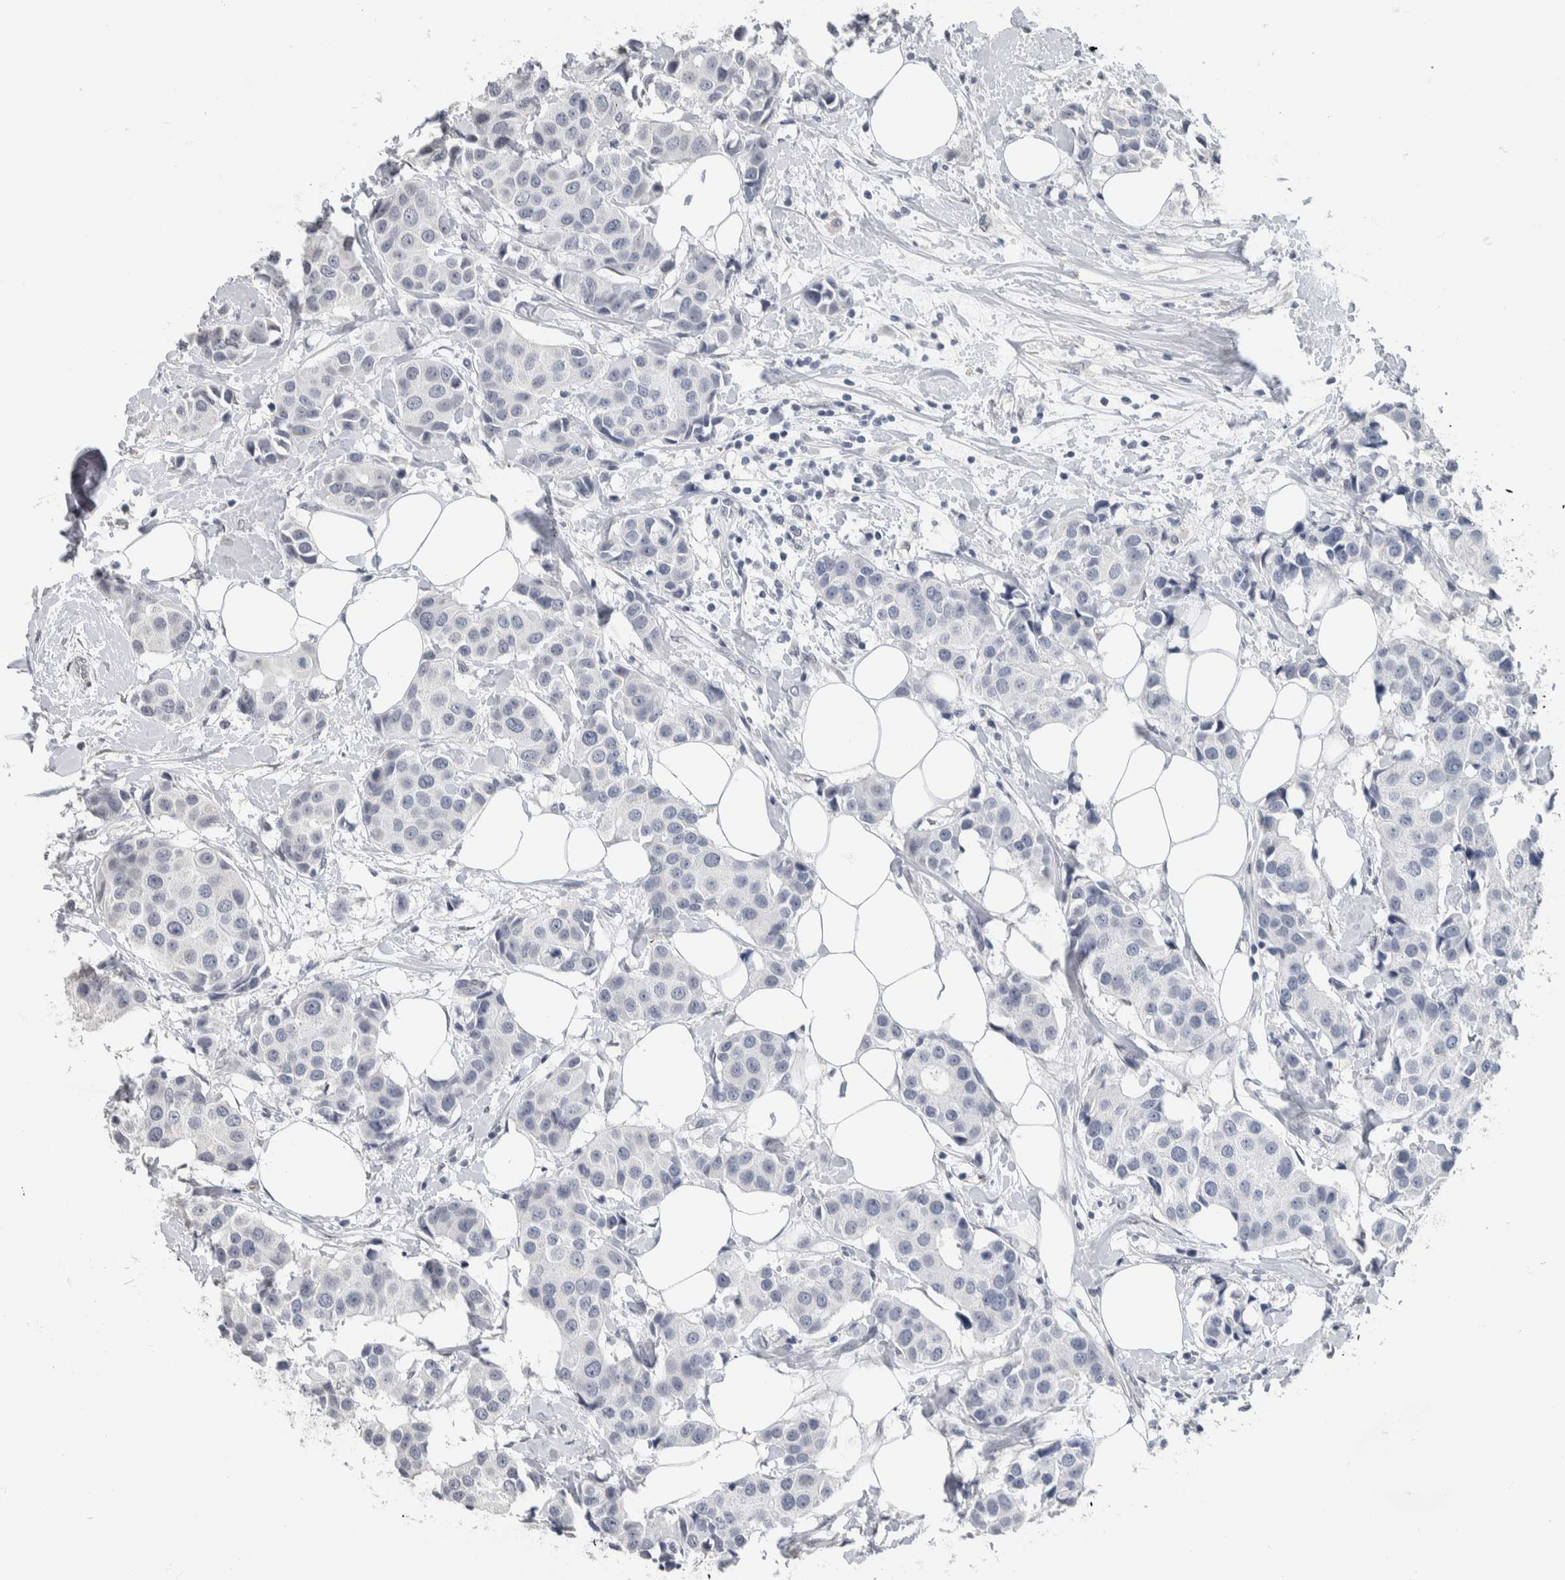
{"staining": {"intensity": "negative", "quantity": "none", "location": "none"}, "tissue": "breast cancer", "cell_type": "Tumor cells", "image_type": "cancer", "snomed": [{"axis": "morphology", "description": "Normal tissue, NOS"}, {"axis": "morphology", "description": "Duct carcinoma"}, {"axis": "topography", "description": "Breast"}], "caption": "An immunohistochemistry histopathology image of breast intraductal carcinoma is shown. There is no staining in tumor cells of breast intraductal carcinoma.", "gene": "NEFM", "patient": {"sex": "female", "age": 39}}